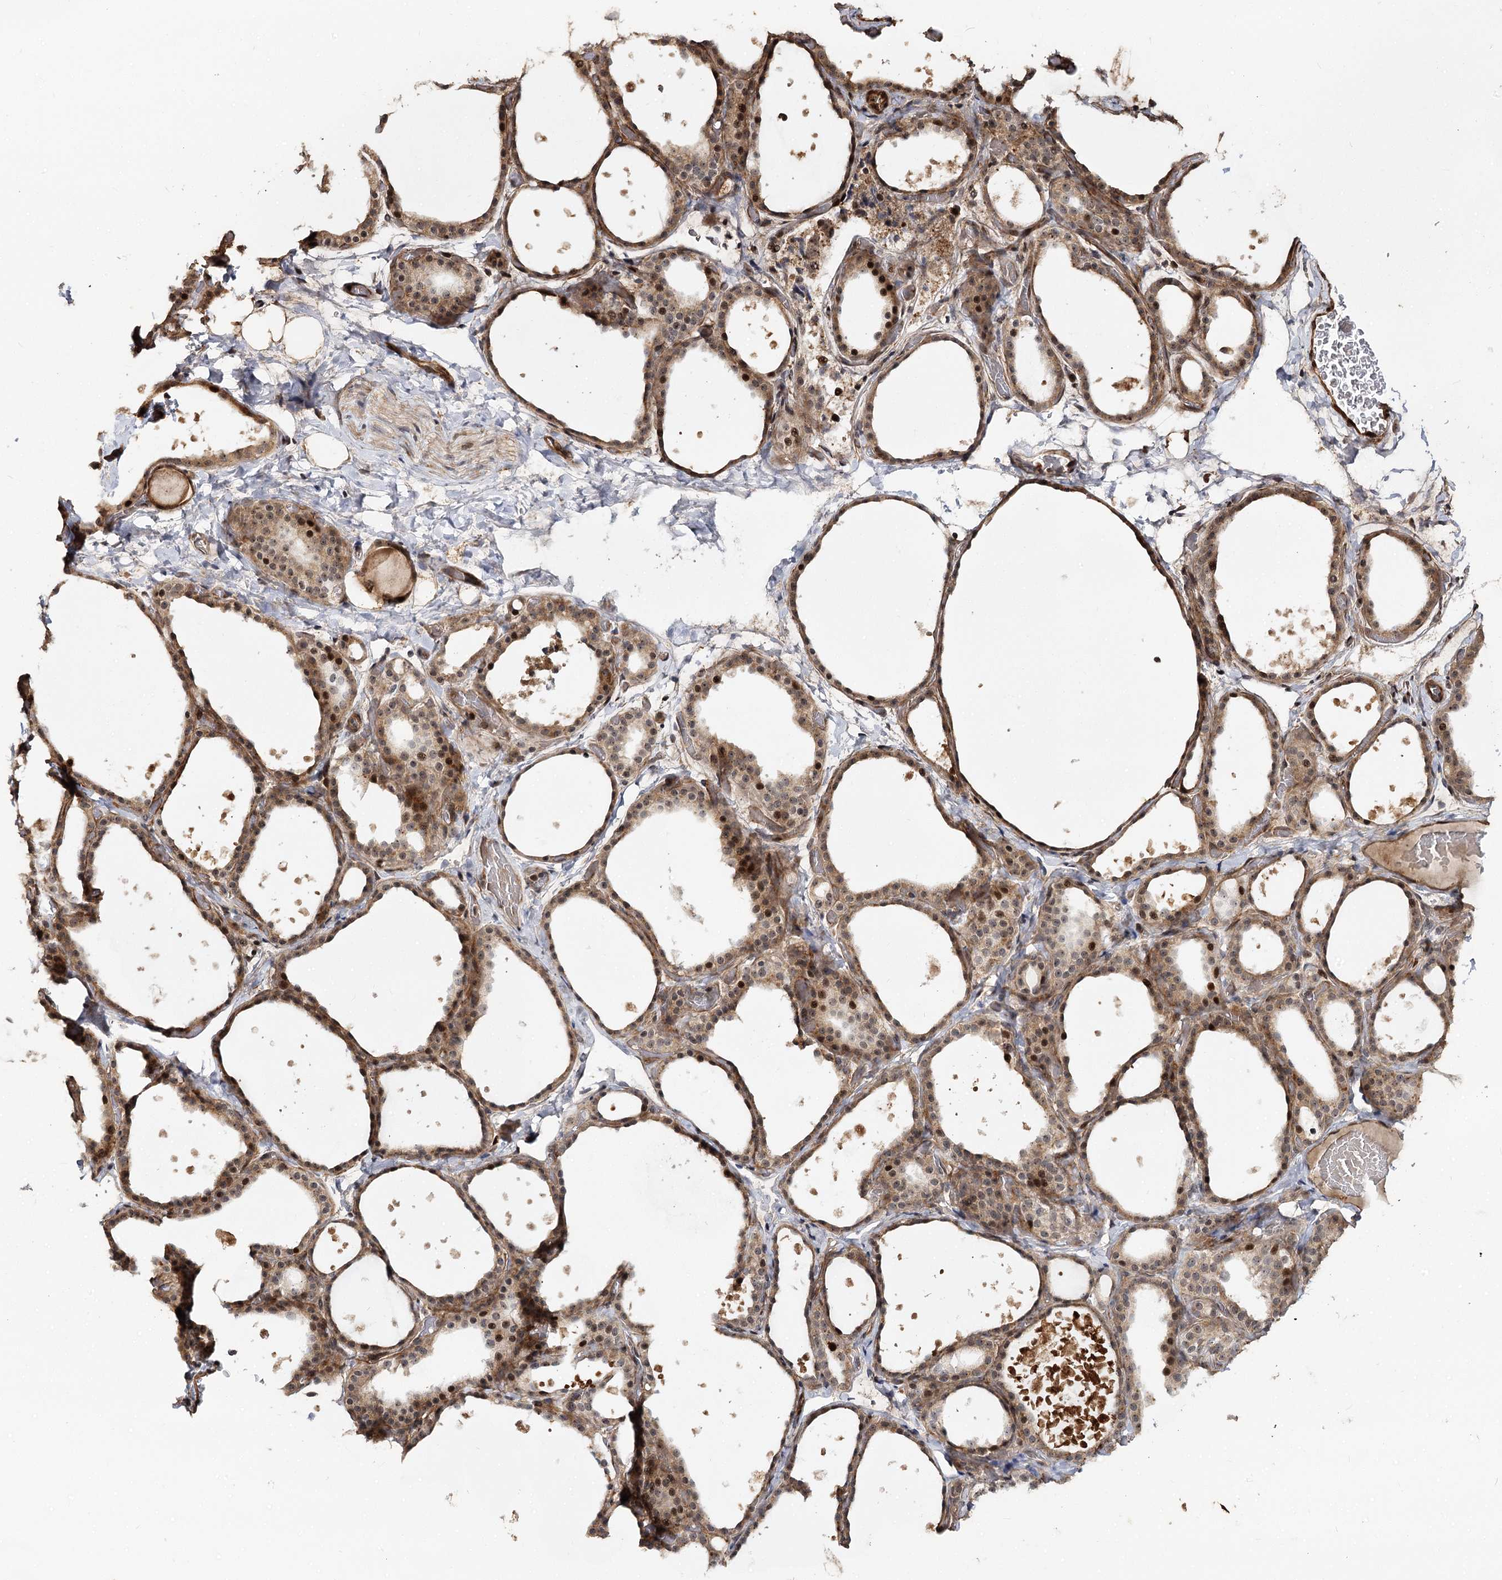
{"staining": {"intensity": "moderate", "quantity": ">75%", "location": "cytoplasmic/membranous,nuclear"}, "tissue": "thyroid gland", "cell_type": "Glandular cells", "image_type": "normal", "snomed": [{"axis": "morphology", "description": "Normal tissue, NOS"}, {"axis": "topography", "description": "Thyroid gland"}], "caption": "Immunohistochemistry of benign human thyroid gland shows medium levels of moderate cytoplasmic/membranous,nuclear positivity in approximately >75% of glandular cells.", "gene": "PIK3C2A", "patient": {"sex": "female", "age": 44}}